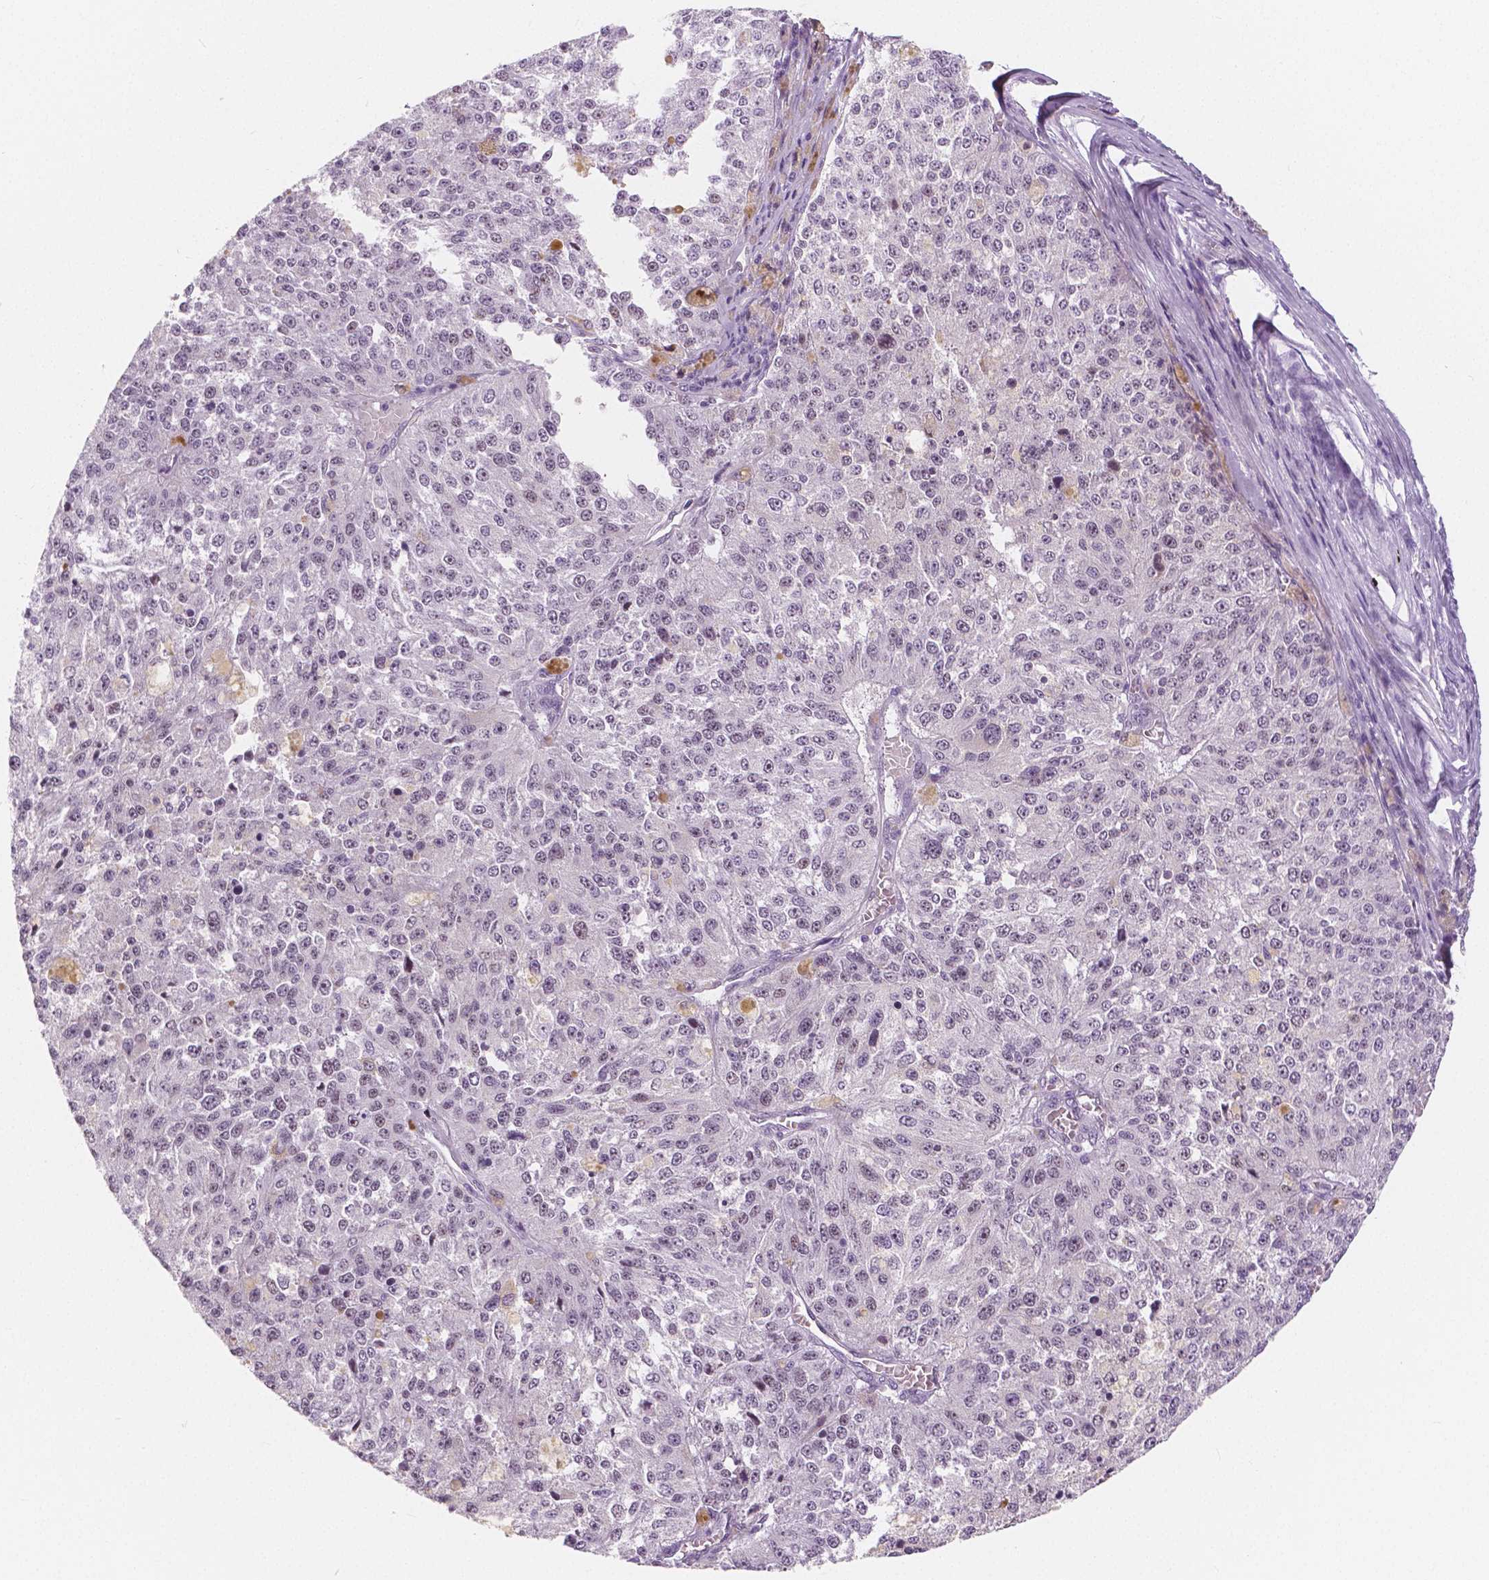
{"staining": {"intensity": "negative", "quantity": "none", "location": "none"}, "tissue": "melanoma", "cell_type": "Tumor cells", "image_type": "cancer", "snomed": [{"axis": "morphology", "description": "Malignant melanoma, Metastatic site"}, {"axis": "topography", "description": "Lymph node"}], "caption": "Tumor cells show no significant expression in melanoma.", "gene": "NOLC1", "patient": {"sex": "female", "age": 64}}